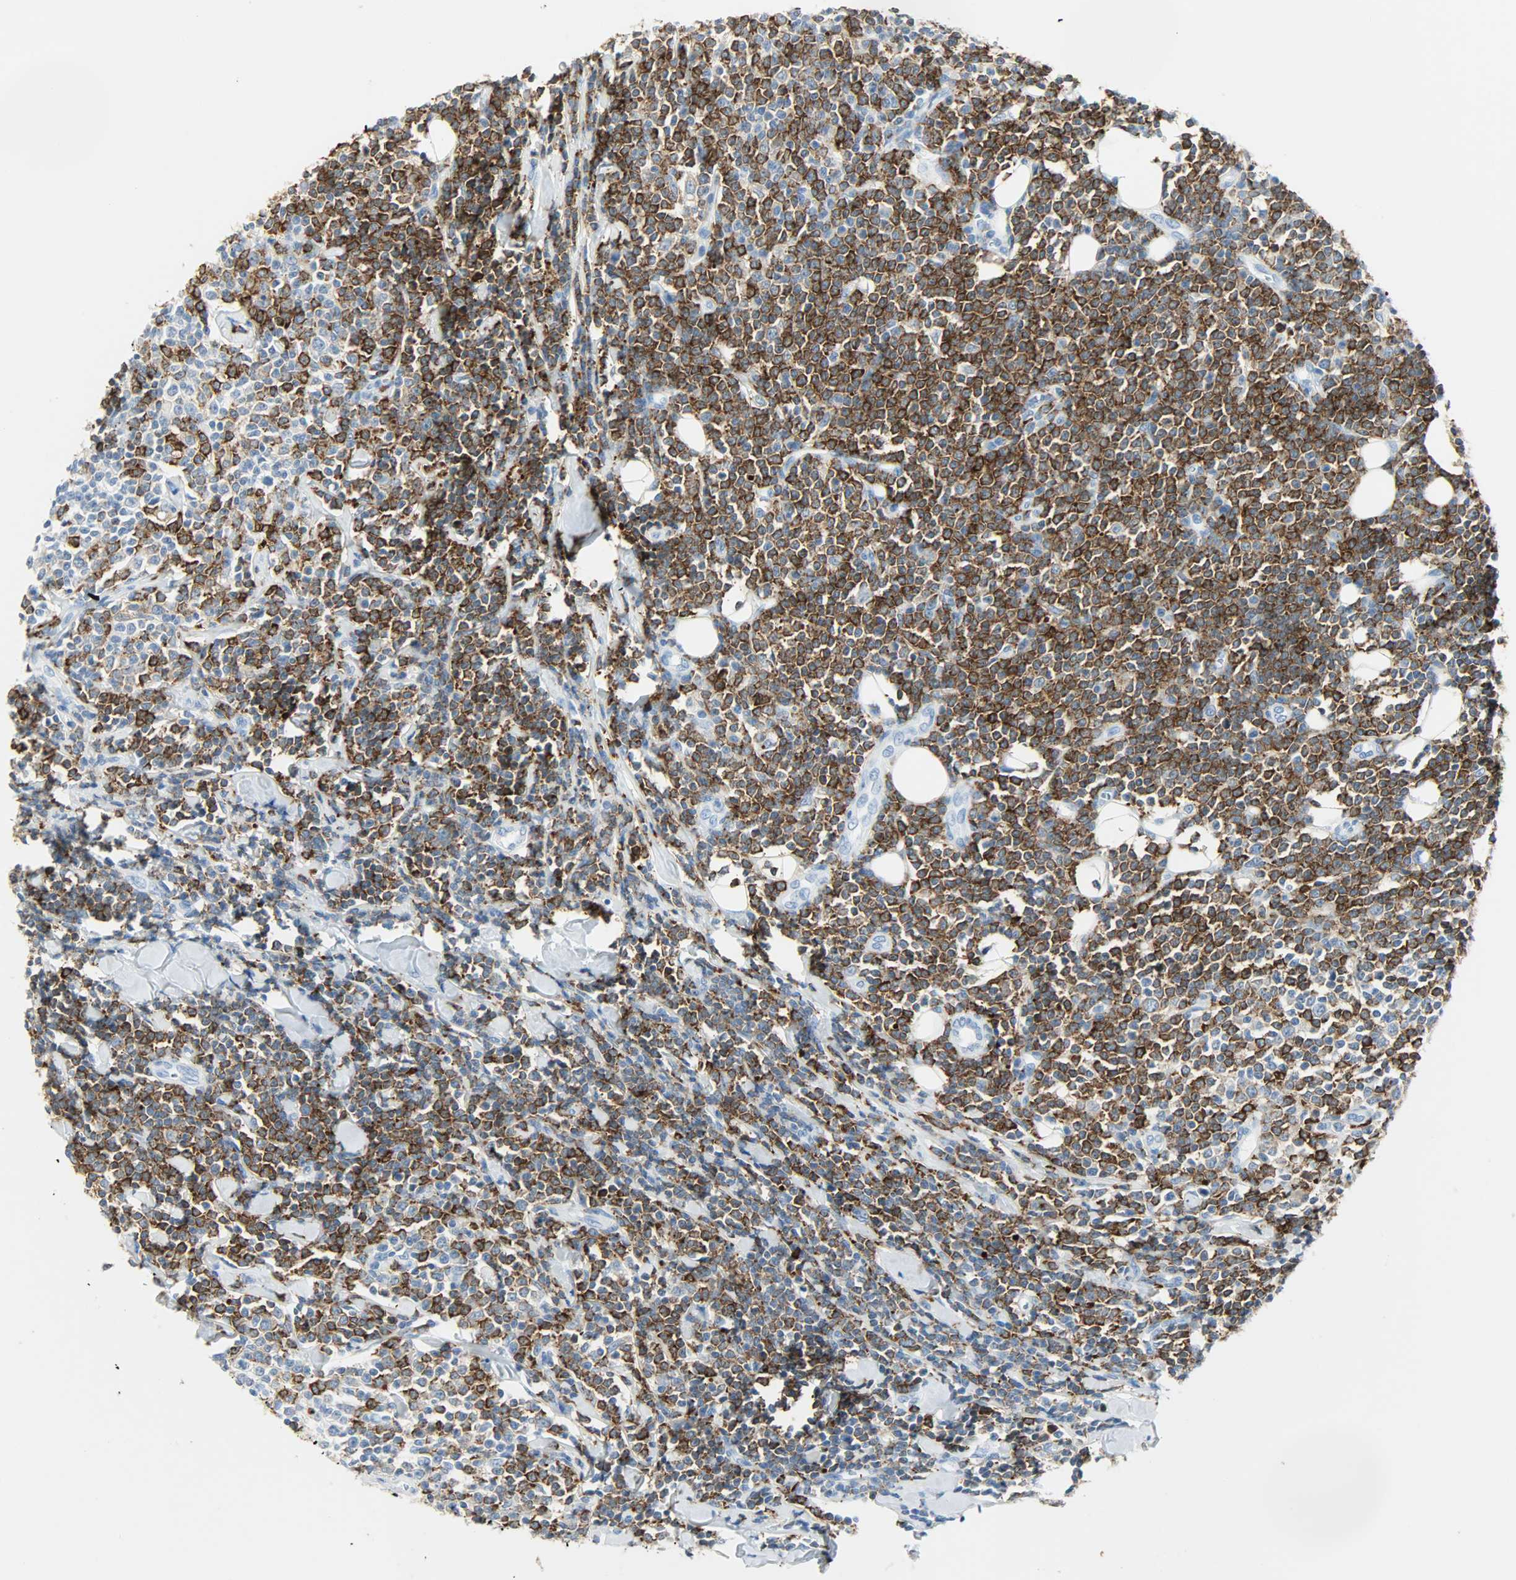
{"staining": {"intensity": "strong", "quantity": "25%-75%", "location": "cytoplasmic/membranous"}, "tissue": "lymphoma", "cell_type": "Tumor cells", "image_type": "cancer", "snomed": [{"axis": "morphology", "description": "Malignant lymphoma, non-Hodgkin's type, Low grade"}, {"axis": "topography", "description": "Soft tissue"}], "caption": "Low-grade malignant lymphoma, non-Hodgkin's type stained with a brown dye reveals strong cytoplasmic/membranous positive staining in approximately 25%-75% of tumor cells.", "gene": "PTPN6", "patient": {"sex": "male", "age": 92}}